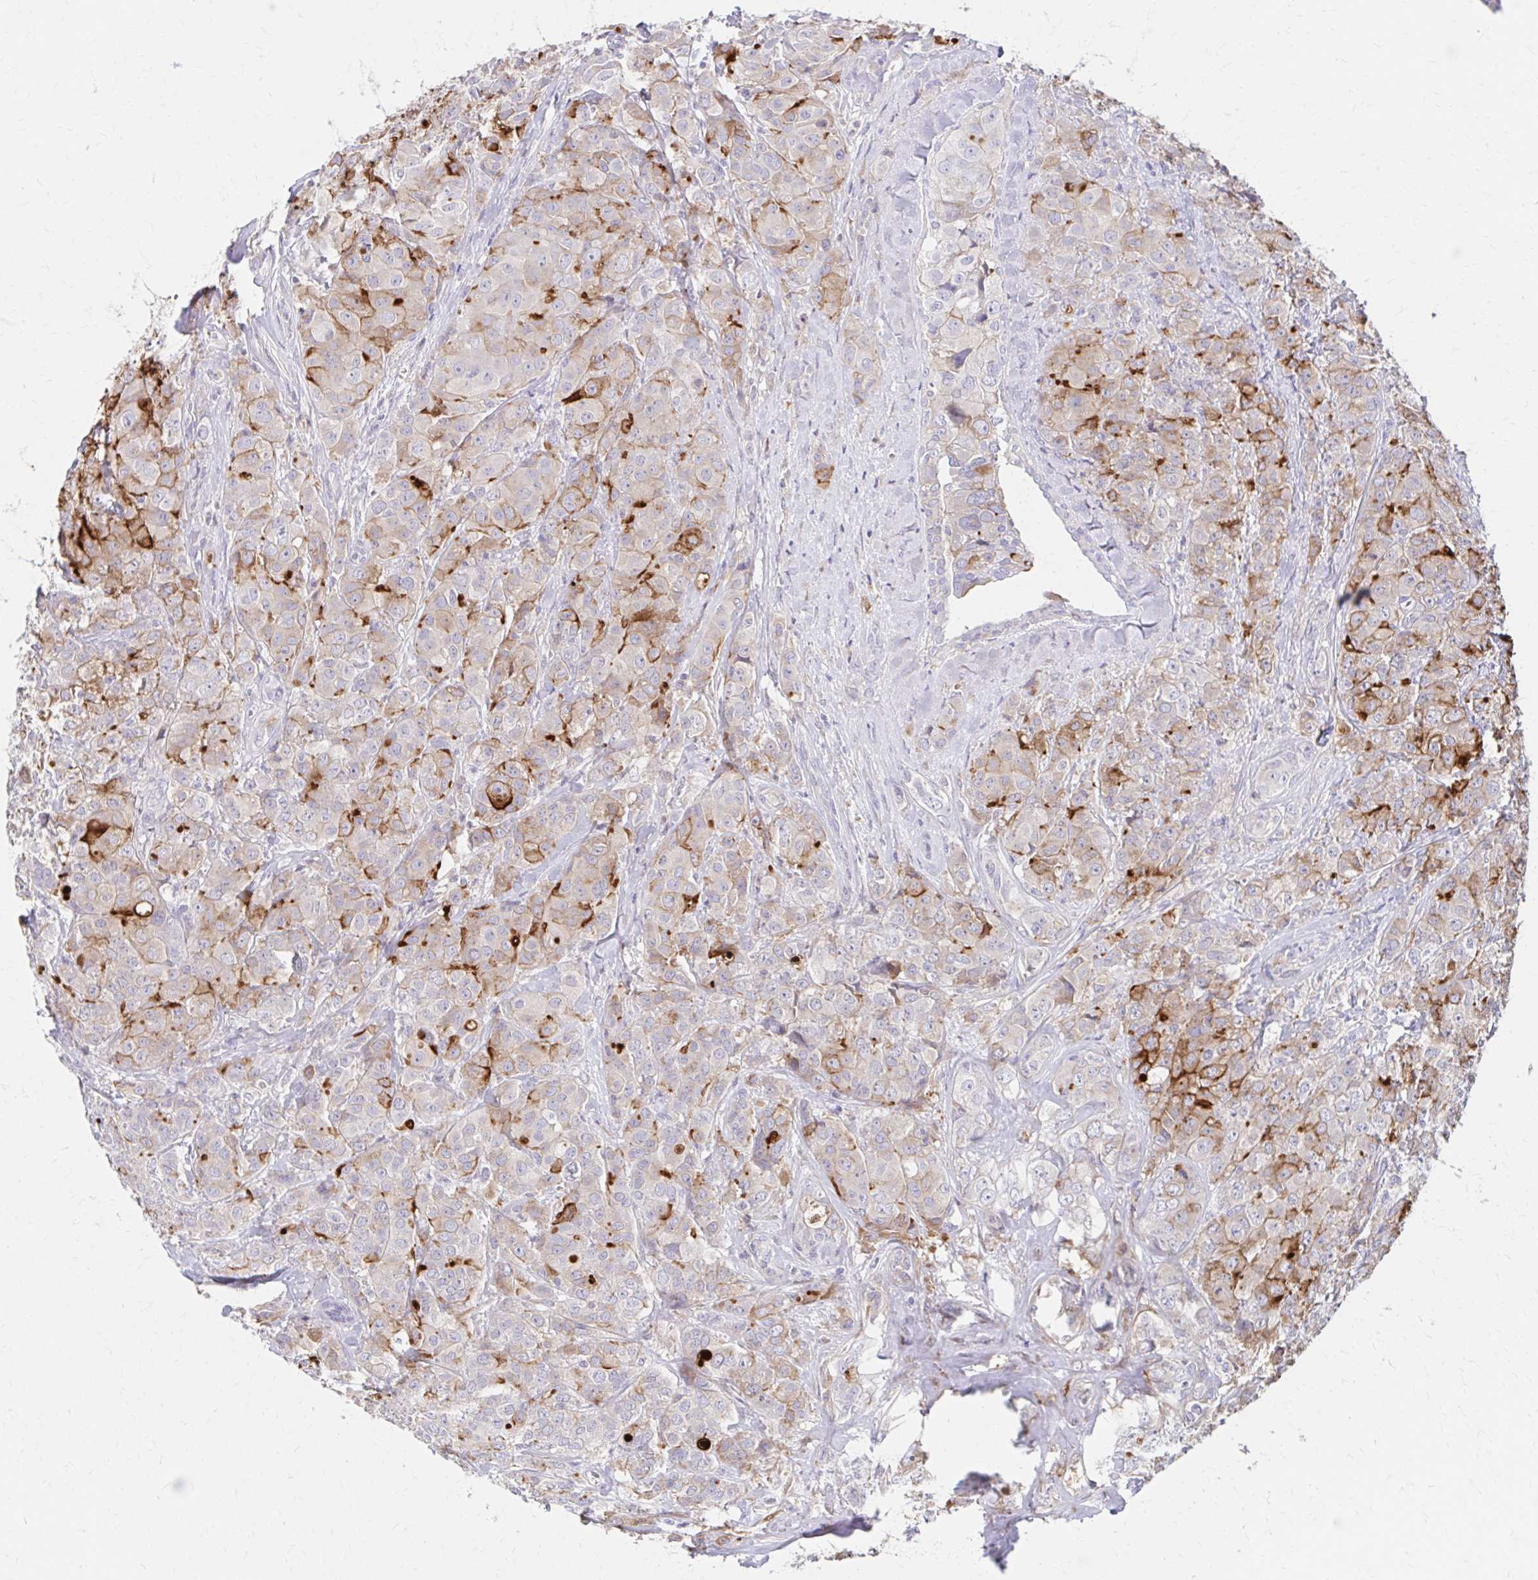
{"staining": {"intensity": "moderate", "quantity": "<25%", "location": "cytoplasmic/membranous"}, "tissue": "breast cancer", "cell_type": "Tumor cells", "image_type": "cancer", "snomed": [{"axis": "morphology", "description": "Normal tissue, NOS"}, {"axis": "morphology", "description": "Duct carcinoma"}, {"axis": "topography", "description": "Breast"}], "caption": "A brown stain highlights moderate cytoplasmic/membranous staining of a protein in human breast cancer tumor cells. (Brightfield microscopy of DAB IHC at high magnification).", "gene": "AZGP1", "patient": {"sex": "female", "age": 43}}